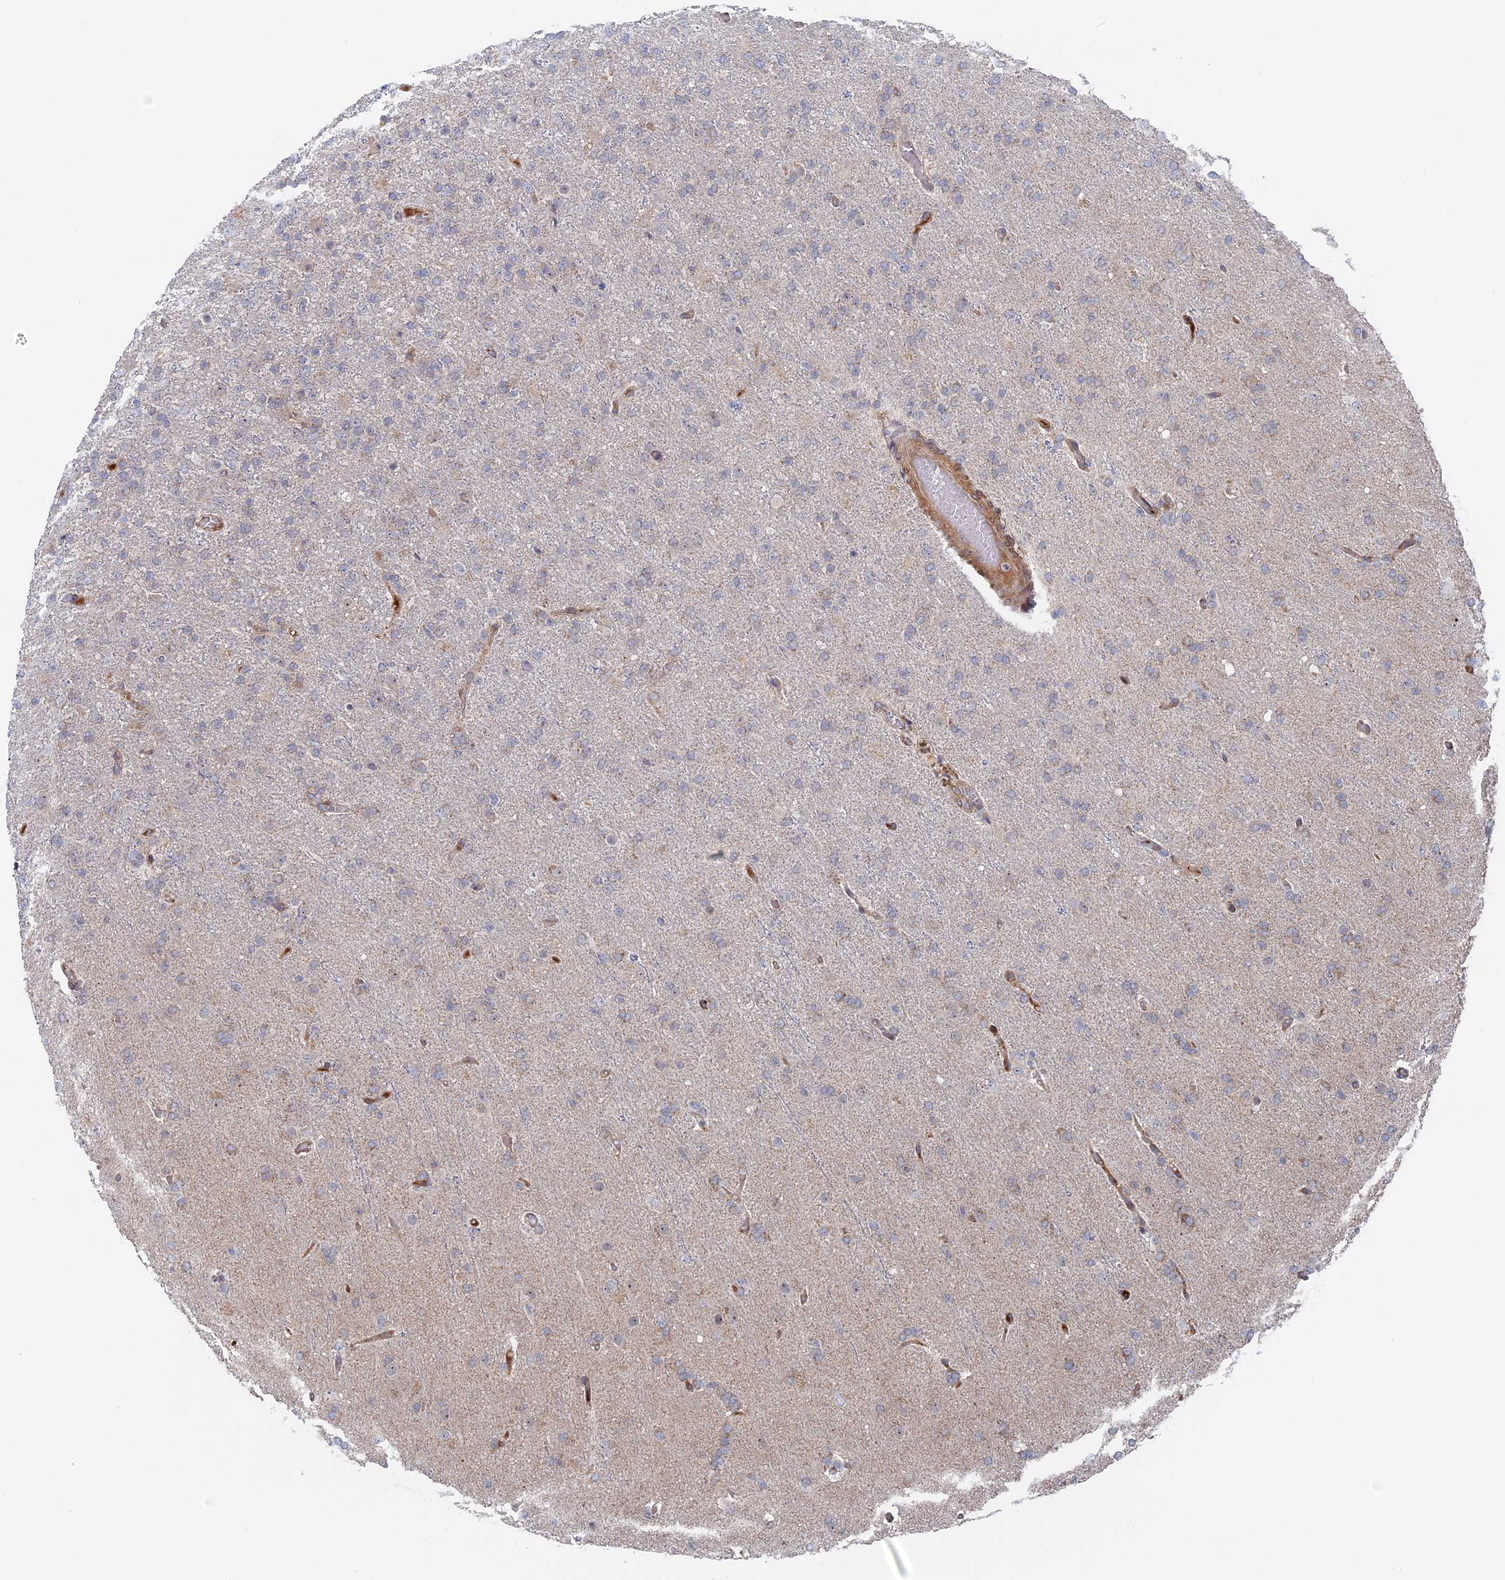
{"staining": {"intensity": "negative", "quantity": "none", "location": "none"}, "tissue": "glioma", "cell_type": "Tumor cells", "image_type": "cancer", "snomed": [{"axis": "morphology", "description": "Glioma, malignant, High grade"}, {"axis": "topography", "description": "Brain"}], "caption": "High-grade glioma (malignant) was stained to show a protein in brown. There is no significant expression in tumor cells.", "gene": "IL7", "patient": {"sex": "female", "age": 74}}